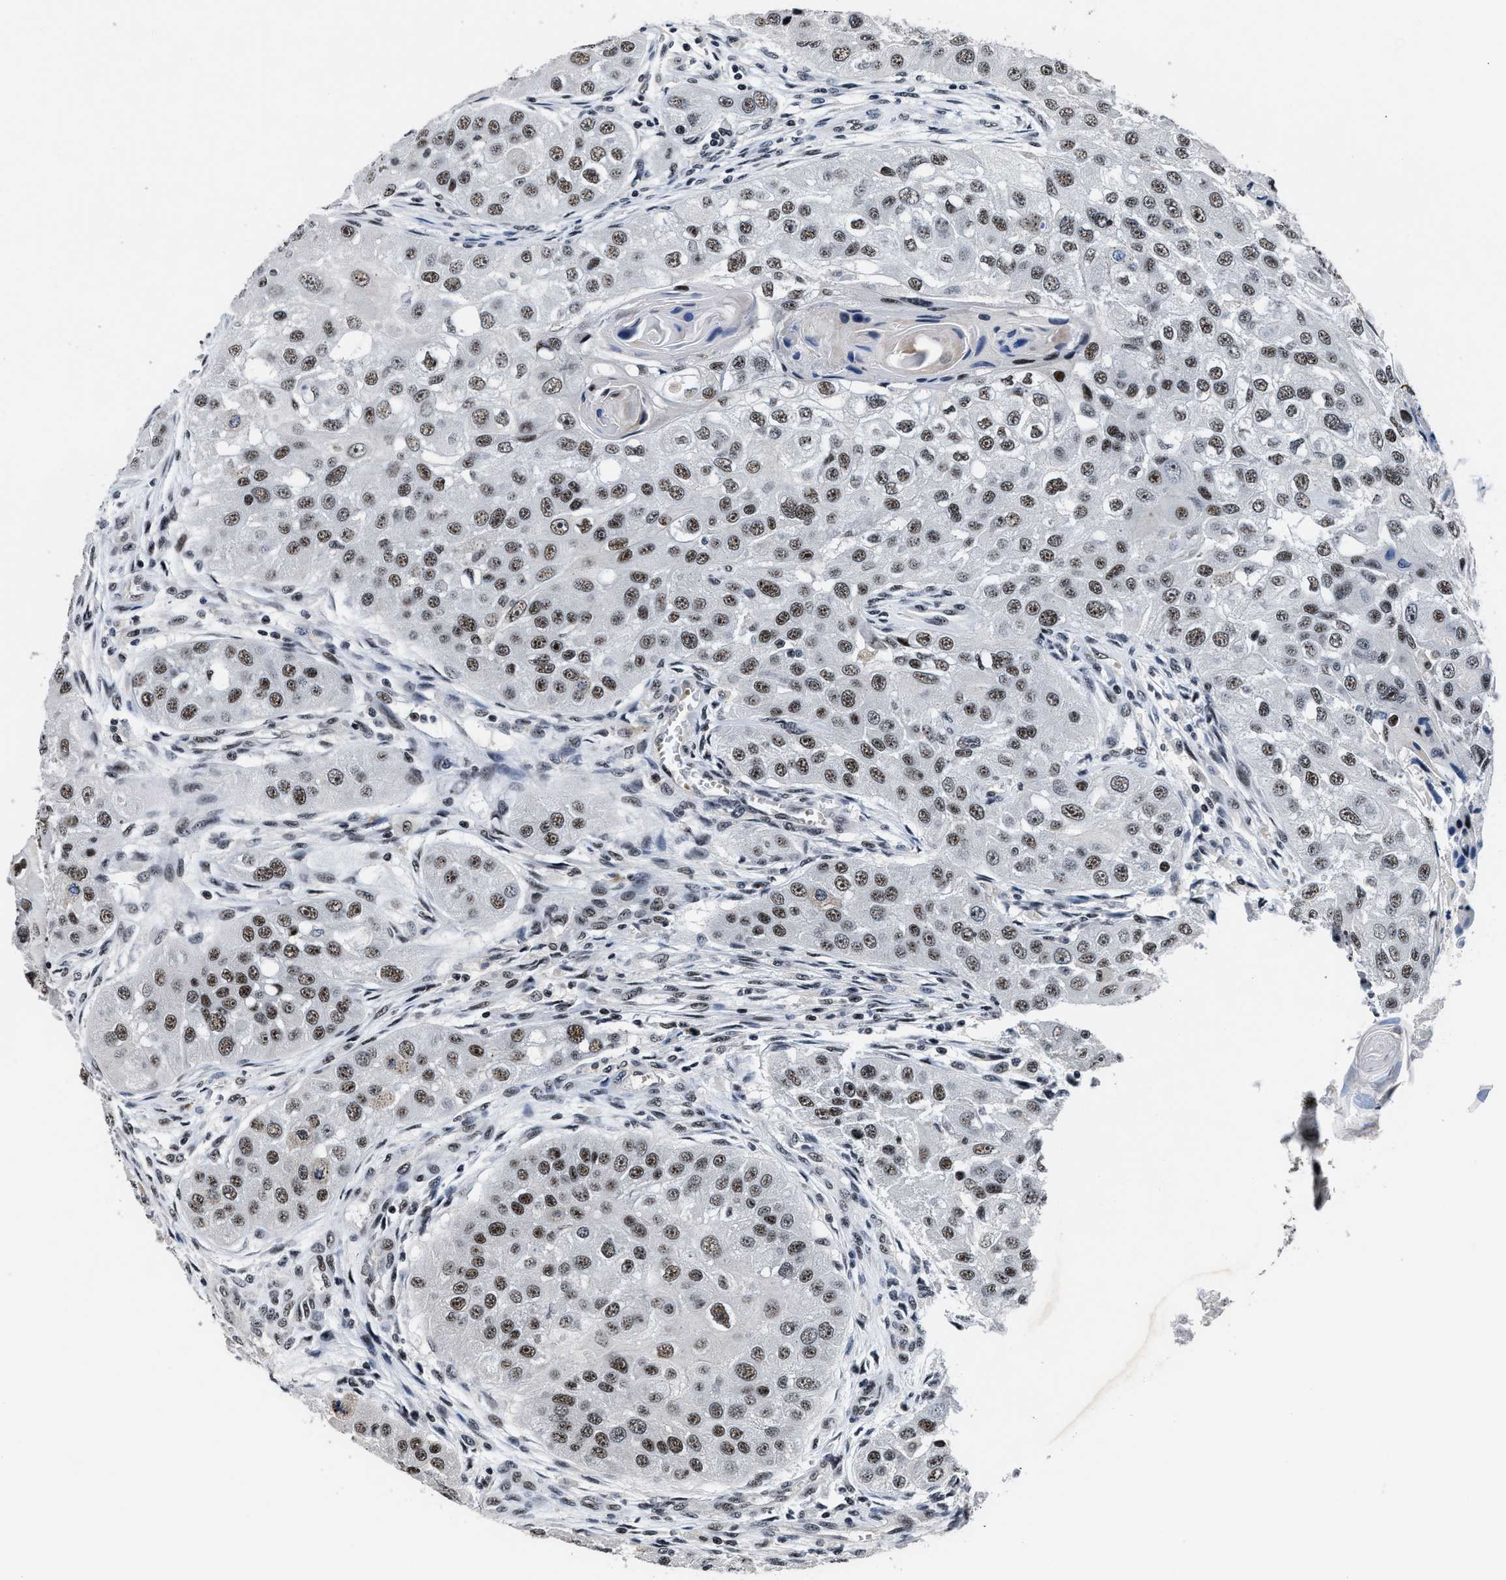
{"staining": {"intensity": "moderate", "quantity": ">75%", "location": "nuclear"}, "tissue": "head and neck cancer", "cell_type": "Tumor cells", "image_type": "cancer", "snomed": [{"axis": "morphology", "description": "Normal tissue, NOS"}, {"axis": "morphology", "description": "Squamous cell carcinoma, NOS"}, {"axis": "topography", "description": "Skeletal muscle"}, {"axis": "topography", "description": "Head-Neck"}], "caption": "Head and neck cancer (squamous cell carcinoma) was stained to show a protein in brown. There is medium levels of moderate nuclear positivity in approximately >75% of tumor cells.", "gene": "ZNF233", "patient": {"sex": "male", "age": 51}}